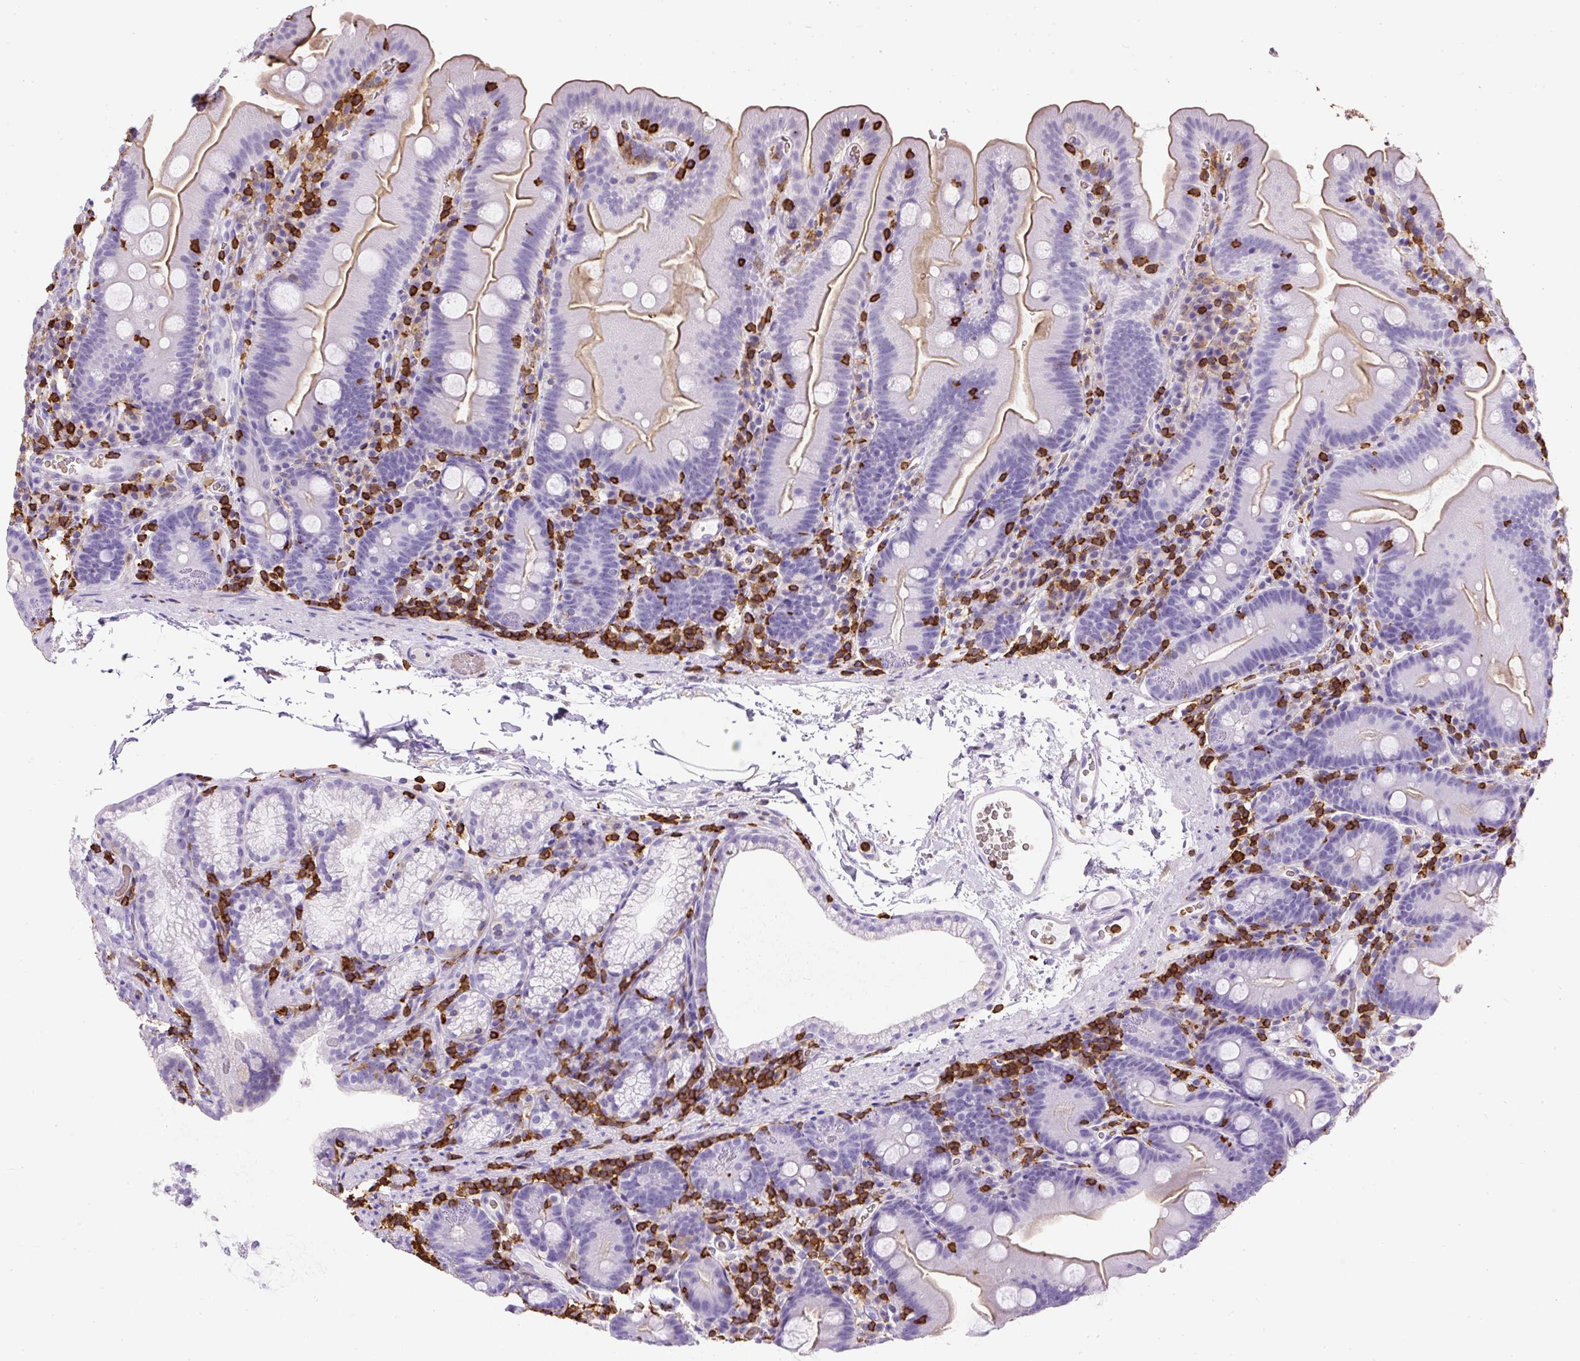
{"staining": {"intensity": "moderate", "quantity": "25%-75%", "location": "cytoplasmic/membranous"}, "tissue": "small intestine", "cell_type": "Glandular cells", "image_type": "normal", "snomed": [{"axis": "morphology", "description": "Normal tissue, NOS"}, {"axis": "topography", "description": "Small intestine"}], "caption": "IHC image of benign small intestine stained for a protein (brown), which reveals medium levels of moderate cytoplasmic/membranous positivity in approximately 25%-75% of glandular cells.", "gene": "FAM228B", "patient": {"sex": "female", "age": 68}}